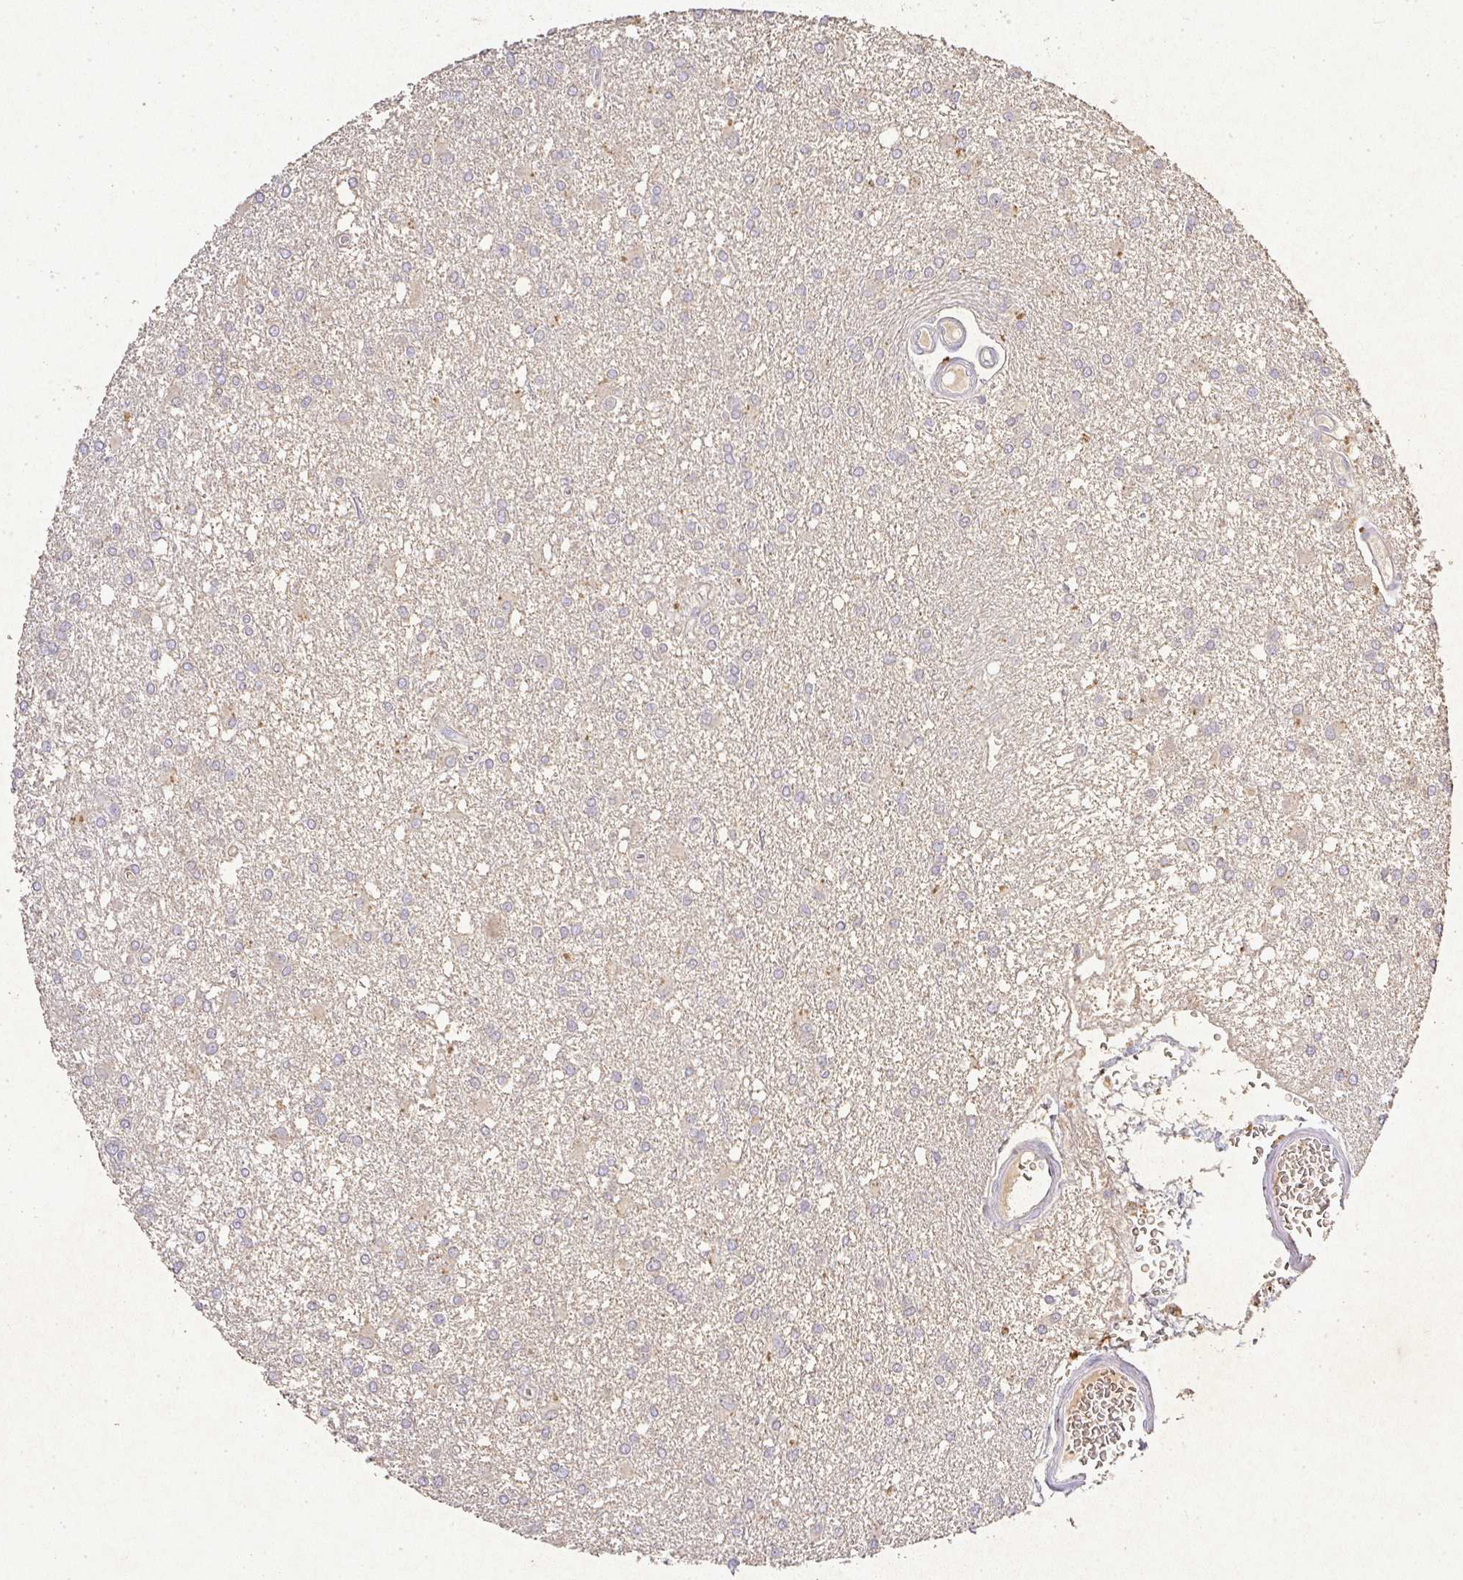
{"staining": {"intensity": "negative", "quantity": "none", "location": "none"}, "tissue": "glioma", "cell_type": "Tumor cells", "image_type": "cancer", "snomed": [{"axis": "morphology", "description": "Glioma, malignant, High grade"}, {"axis": "topography", "description": "Brain"}], "caption": "This is an immunohistochemistry micrograph of human glioma. There is no expression in tumor cells.", "gene": "RPS2", "patient": {"sex": "male", "age": 48}}